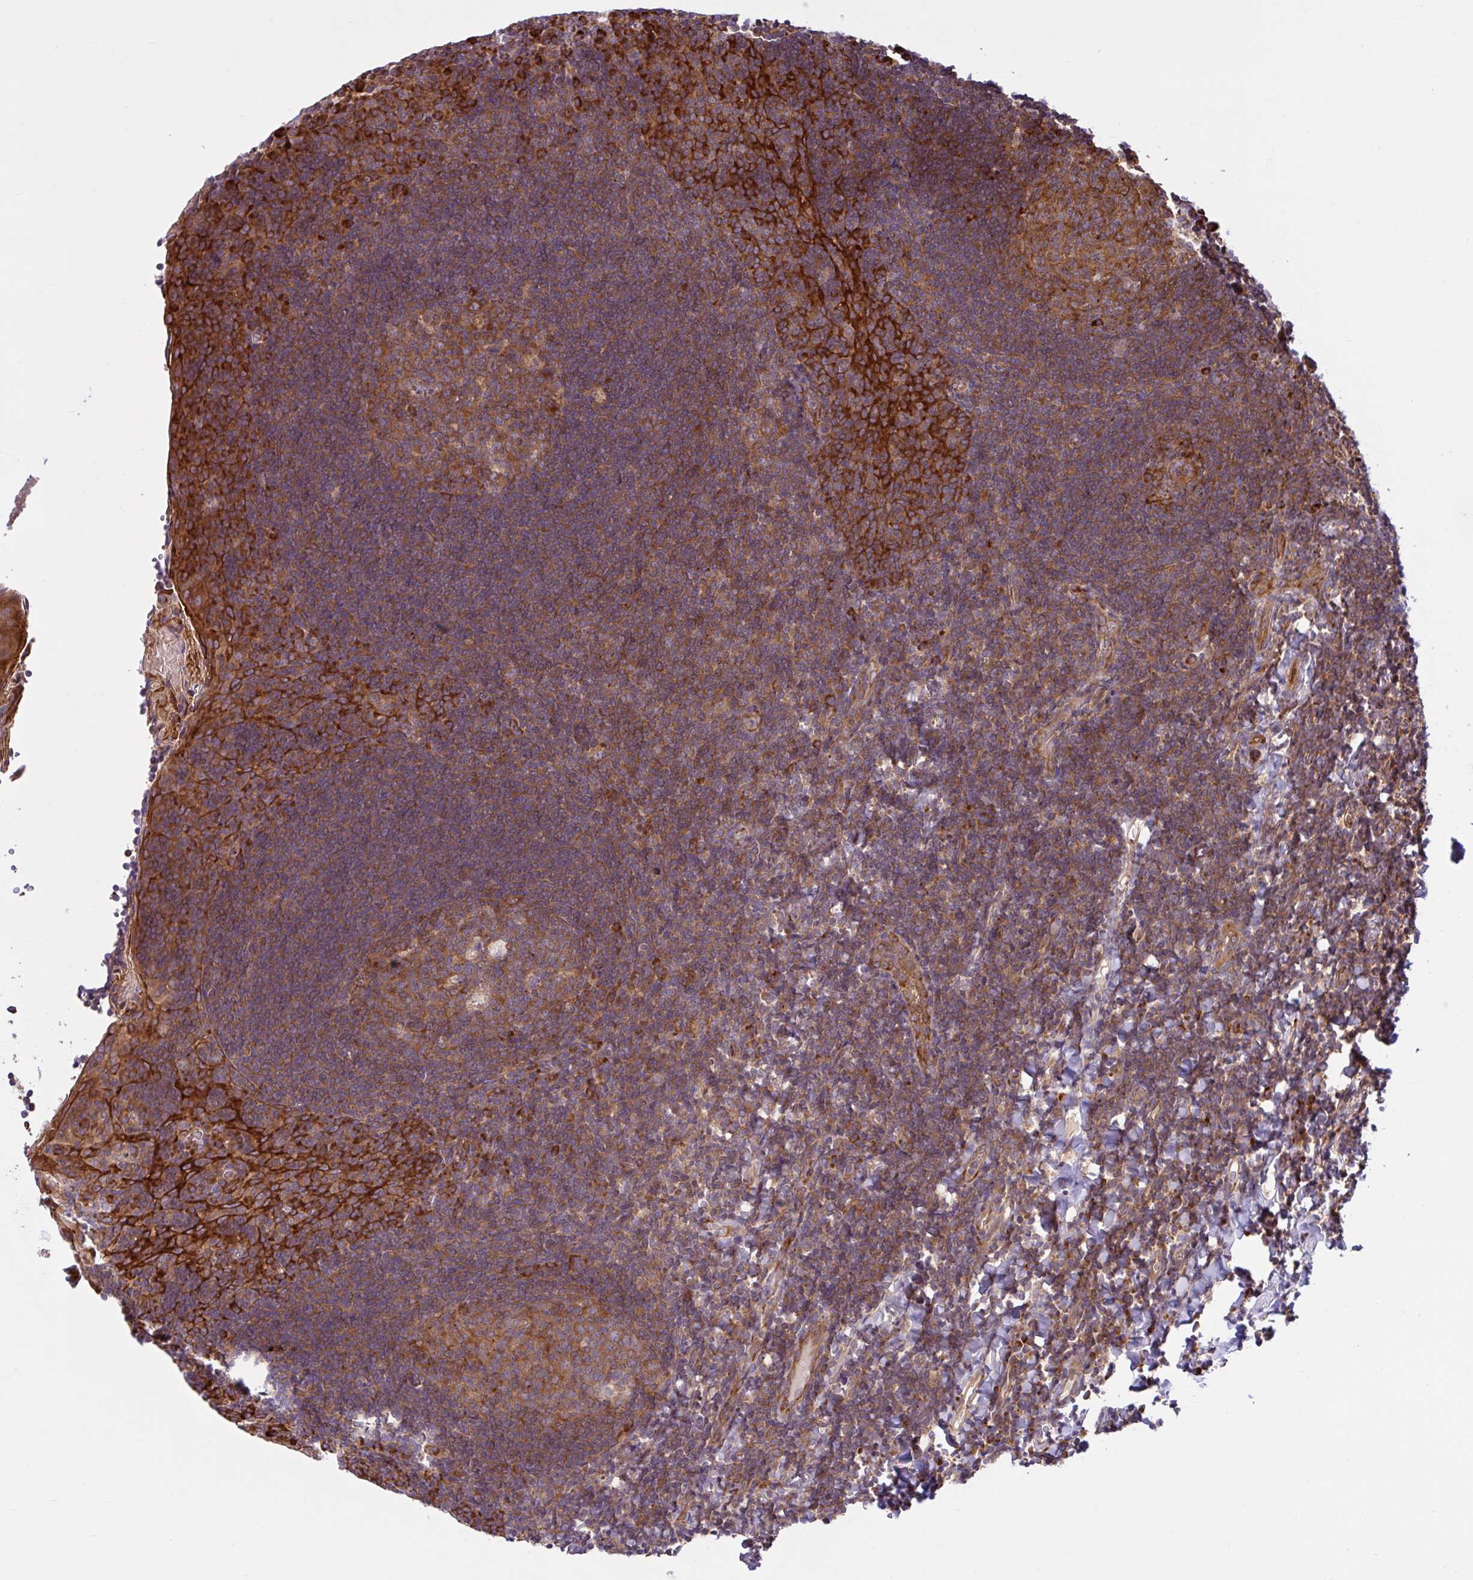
{"staining": {"intensity": "moderate", "quantity": "25%-75%", "location": "cytoplasmic/membranous"}, "tissue": "tonsil", "cell_type": "Germinal center cells", "image_type": "normal", "snomed": [{"axis": "morphology", "description": "Normal tissue, NOS"}, {"axis": "topography", "description": "Tonsil"}], "caption": "An immunohistochemistry (IHC) histopathology image of normal tissue is shown. Protein staining in brown shows moderate cytoplasmic/membranous positivity in tonsil within germinal center cells. The staining was performed using DAB, with brown indicating positive protein expression. Nuclei are stained blue with hematoxylin.", "gene": "NTPCR", "patient": {"sex": "male", "age": 17}}